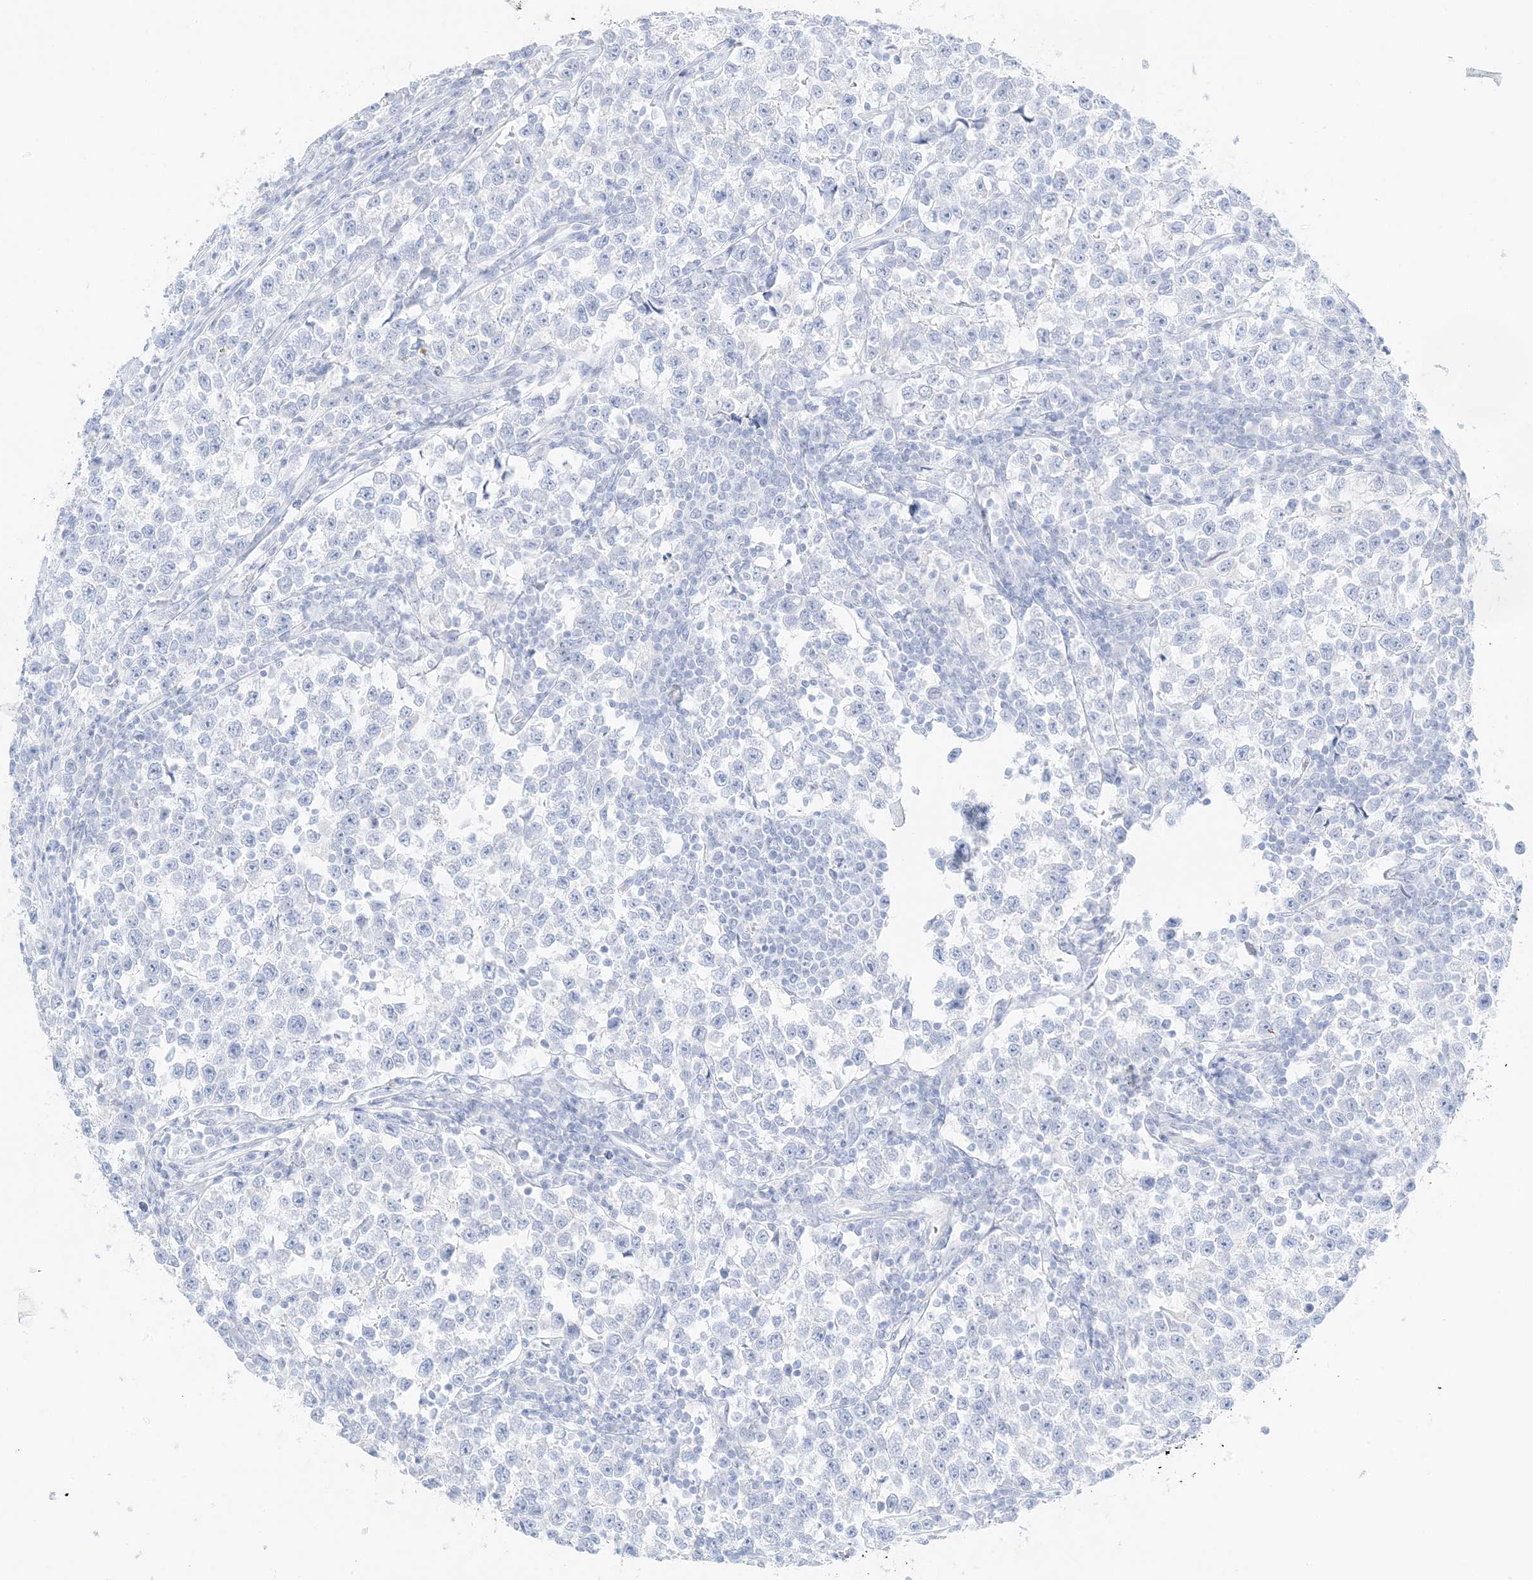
{"staining": {"intensity": "negative", "quantity": "none", "location": "none"}, "tissue": "testis cancer", "cell_type": "Tumor cells", "image_type": "cancer", "snomed": [{"axis": "morphology", "description": "Normal tissue, NOS"}, {"axis": "morphology", "description": "Seminoma, NOS"}, {"axis": "topography", "description": "Testis"}], "caption": "There is no significant expression in tumor cells of testis seminoma. (DAB (3,3'-diaminobenzidine) IHC with hematoxylin counter stain).", "gene": "SLC22A13", "patient": {"sex": "male", "age": 43}}